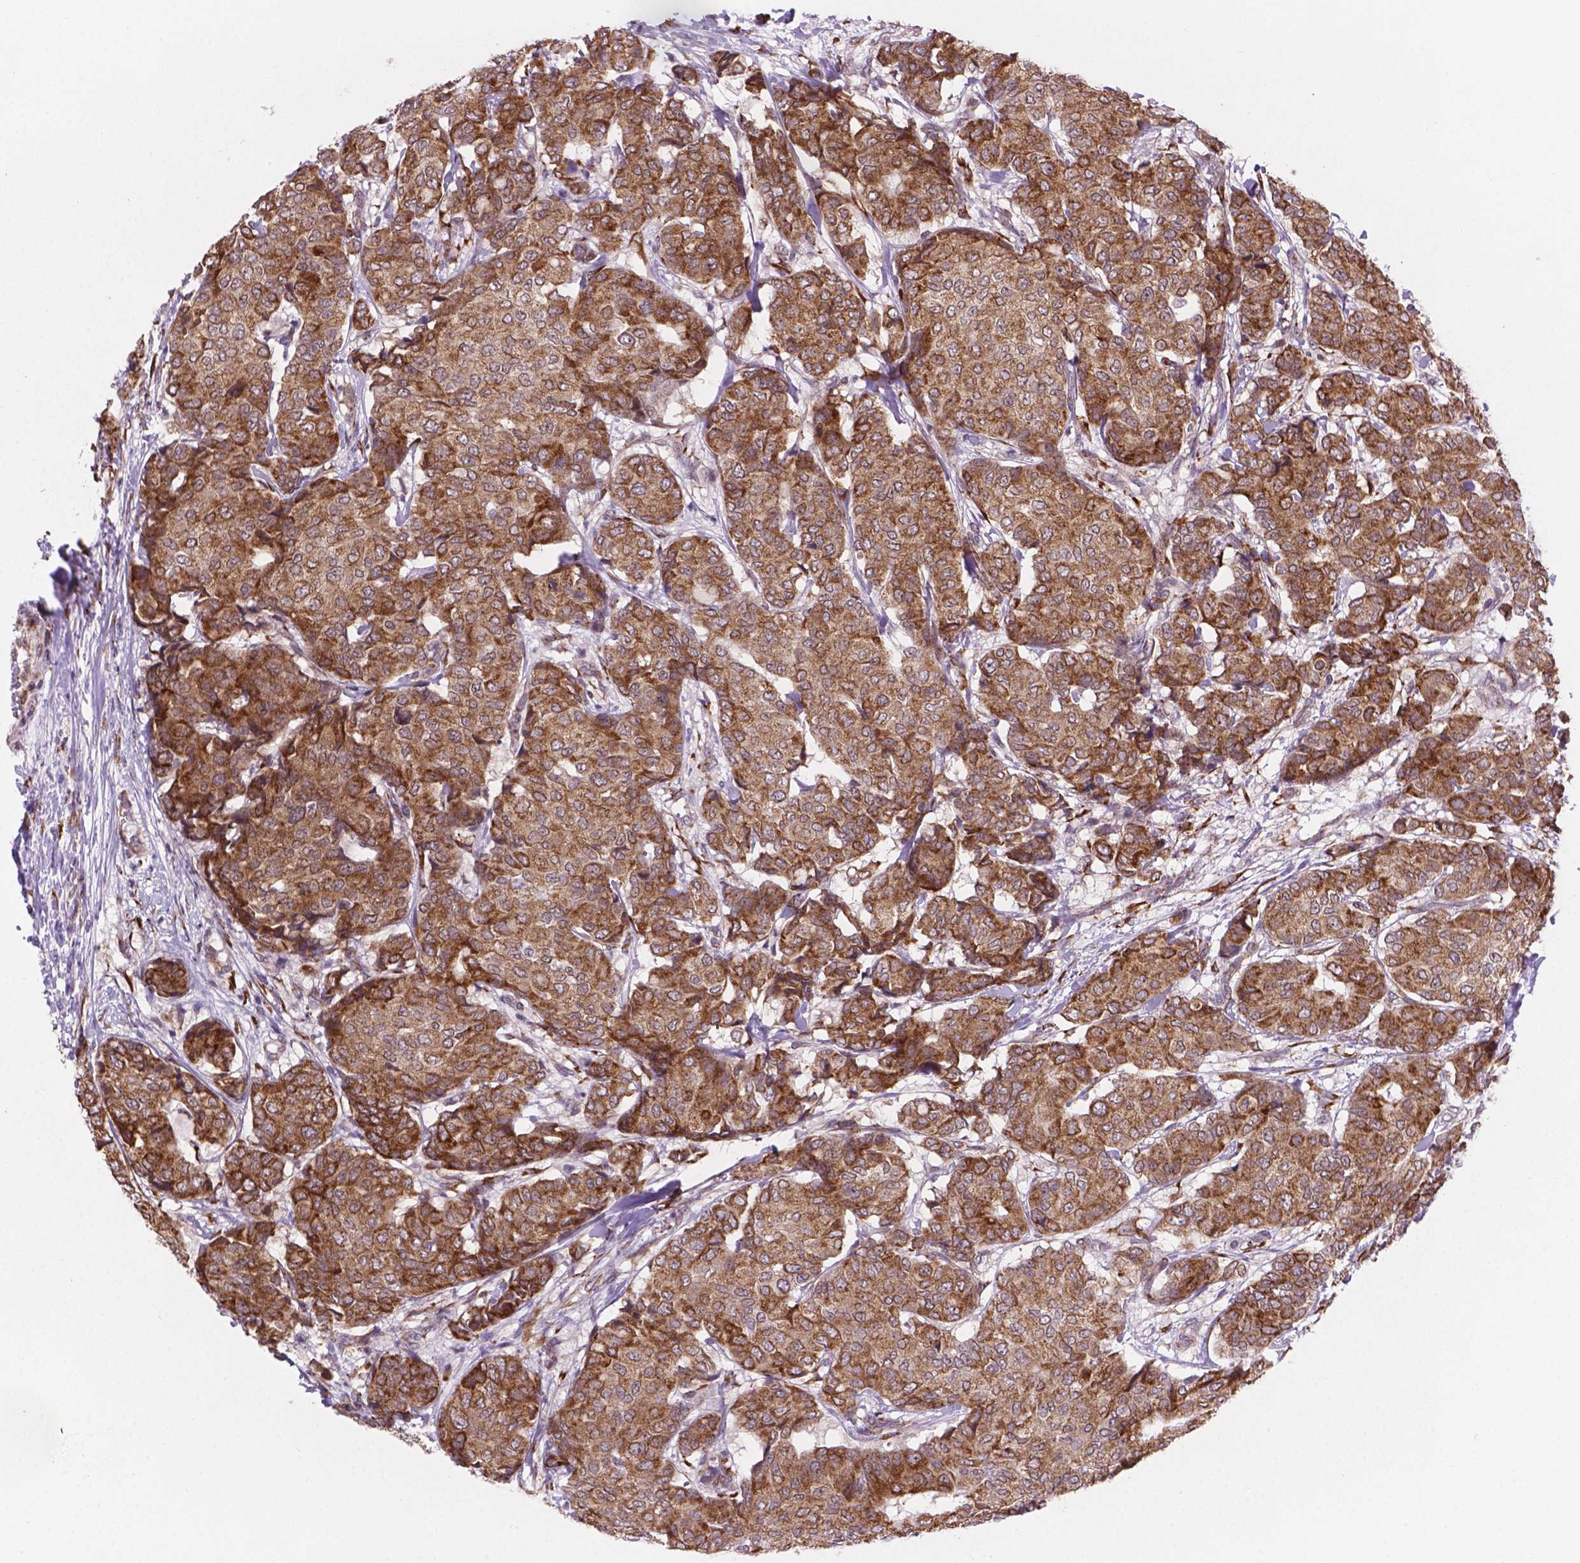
{"staining": {"intensity": "moderate", "quantity": ">75%", "location": "cytoplasmic/membranous"}, "tissue": "breast cancer", "cell_type": "Tumor cells", "image_type": "cancer", "snomed": [{"axis": "morphology", "description": "Duct carcinoma"}, {"axis": "topography", "description": "Breast"}], "caption": "Moderate cytoplasmic/membranous staining is identified in approximately >75% of tumor cells in breast cancer.", "gene": "FNIP1", "patient": {"sex": "female", "age": 75}}